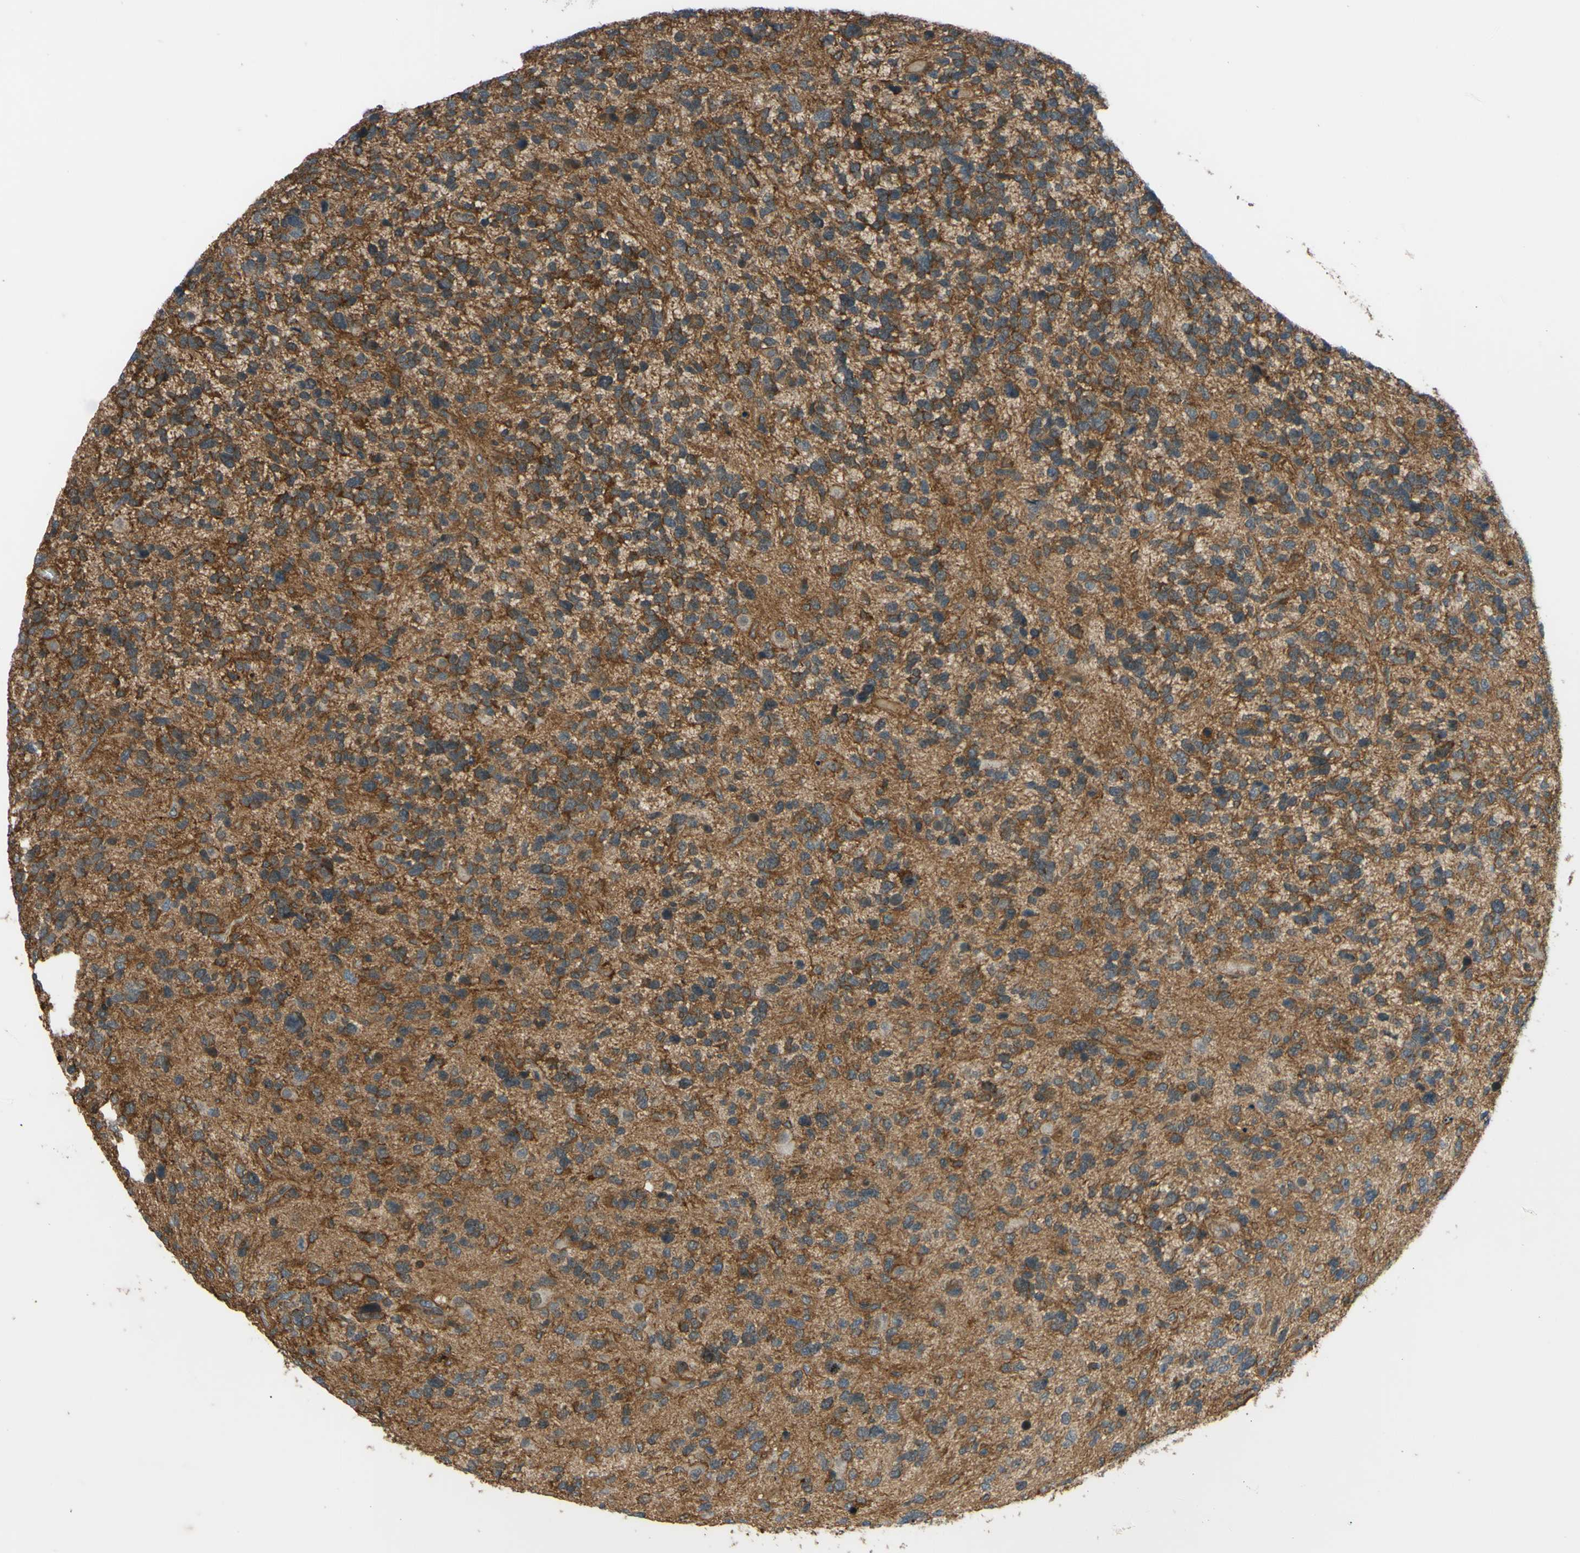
{"staining": {"intensity": "strong", "quantity": ">75%", "location": "cytoplasmic/membranous"}, "tissue": "glioma", "cell_type": "Tumor cells", "image_type": "cancer", "snomed": [{"axis": "morphology", "description": "Glioma, malignant, High grade"}, {"axis": "topography", "description": "Brain"}], "caption": "Malignant glioma (high-grade) tissue reveals strong cytoplasmic/membranous staining in approximately >75% of tumor cells The protein of interest is shown in brown color, while the nuclei are stained blue.", "gene": "ADD3", "patient": {"sex": "female", "age": 58}}